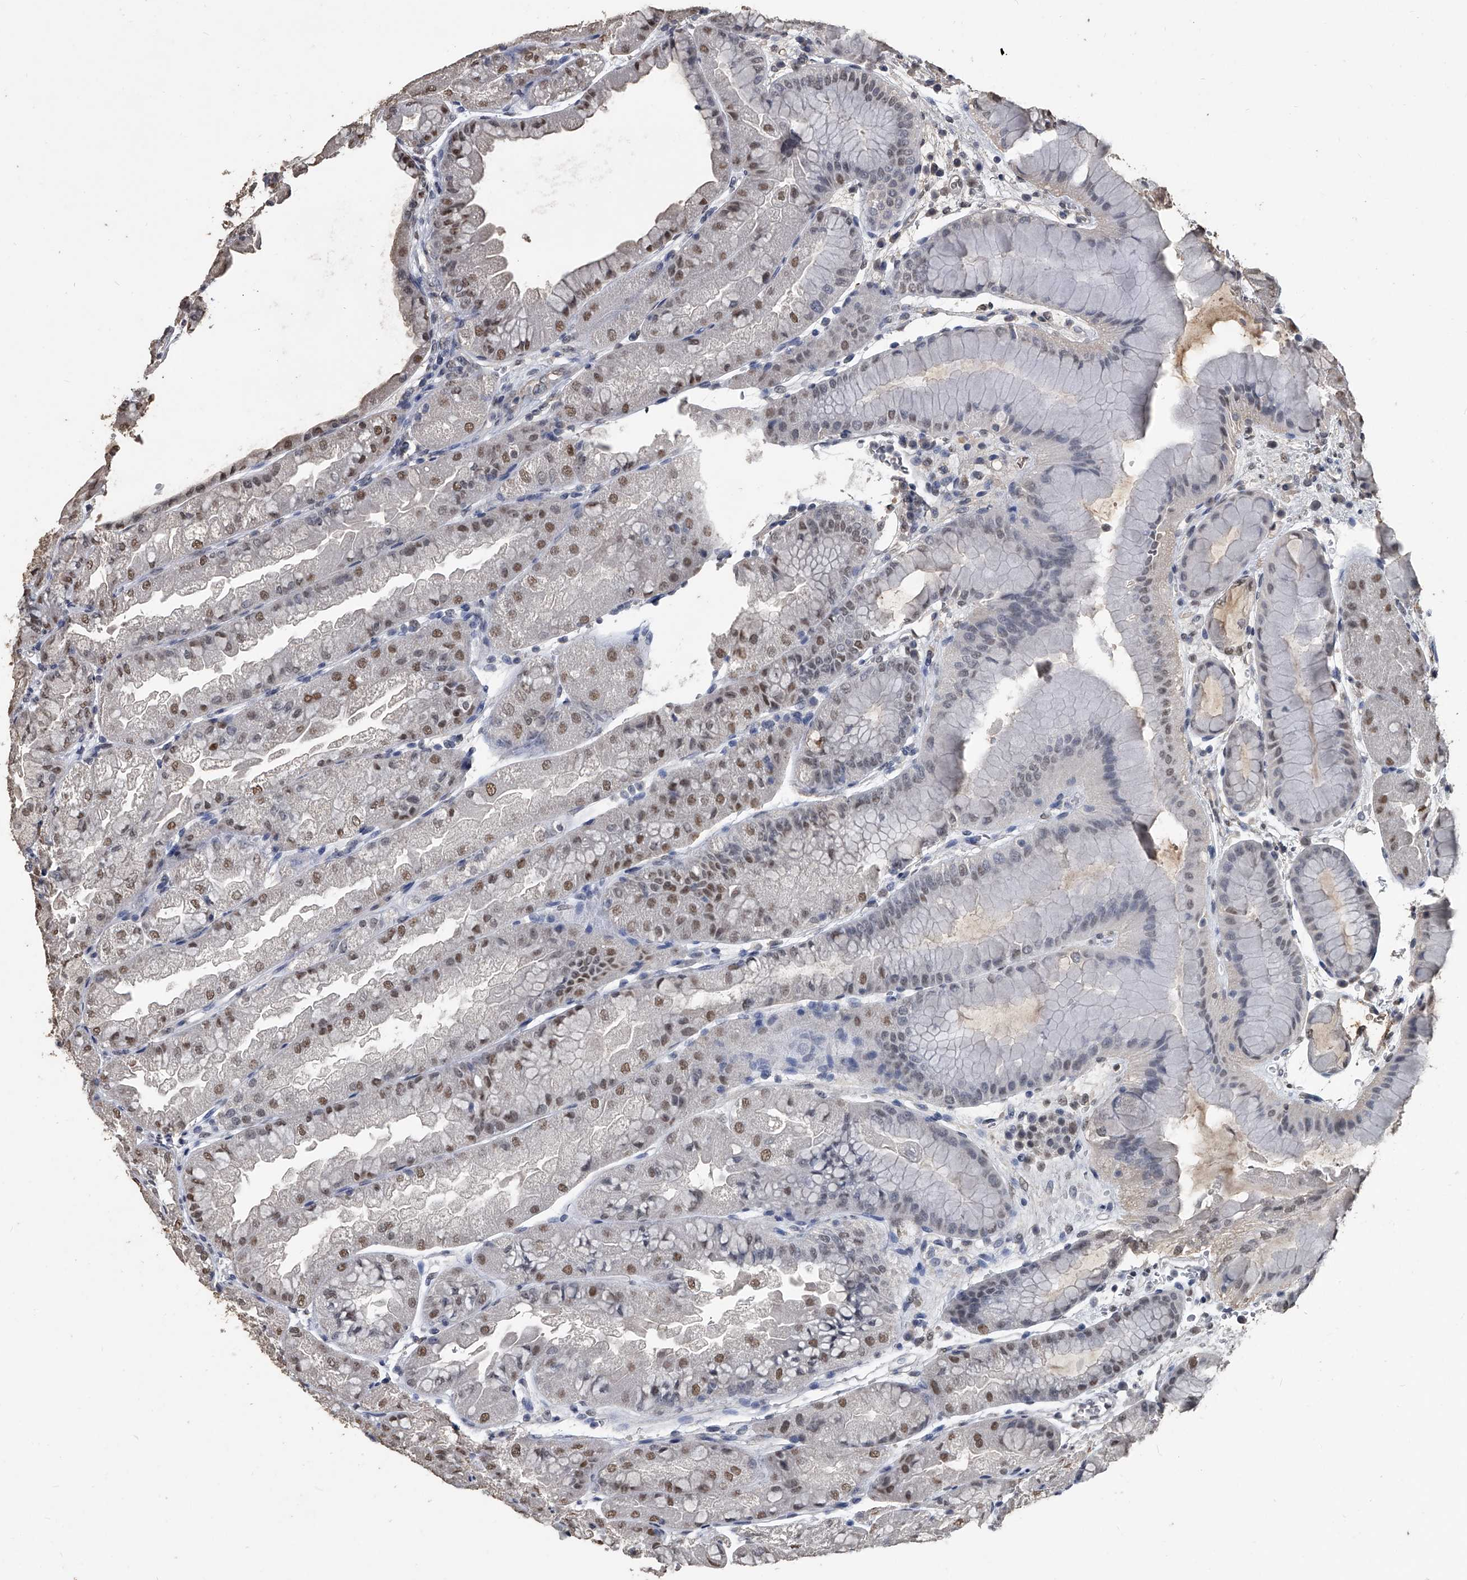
{"staining": {"intensity": "moderate", "quantity": "25%-75%", "location": "nuclear"}, "tissue": "stomach", "cell_type": "Glandular cells", "image_type": "normal", "snomed": [{"axis": "morphology", "description": "Normal tissue, NOS"}, {"axis": "topography", "description": "Stomach, upper"}], "caption": "Protein staining reveals moderate nuclear staining in about 25%-75% of glandular cells in benign stomach.", "gene": "MATR3", "patient": {"sex": "male", "age": 47}}